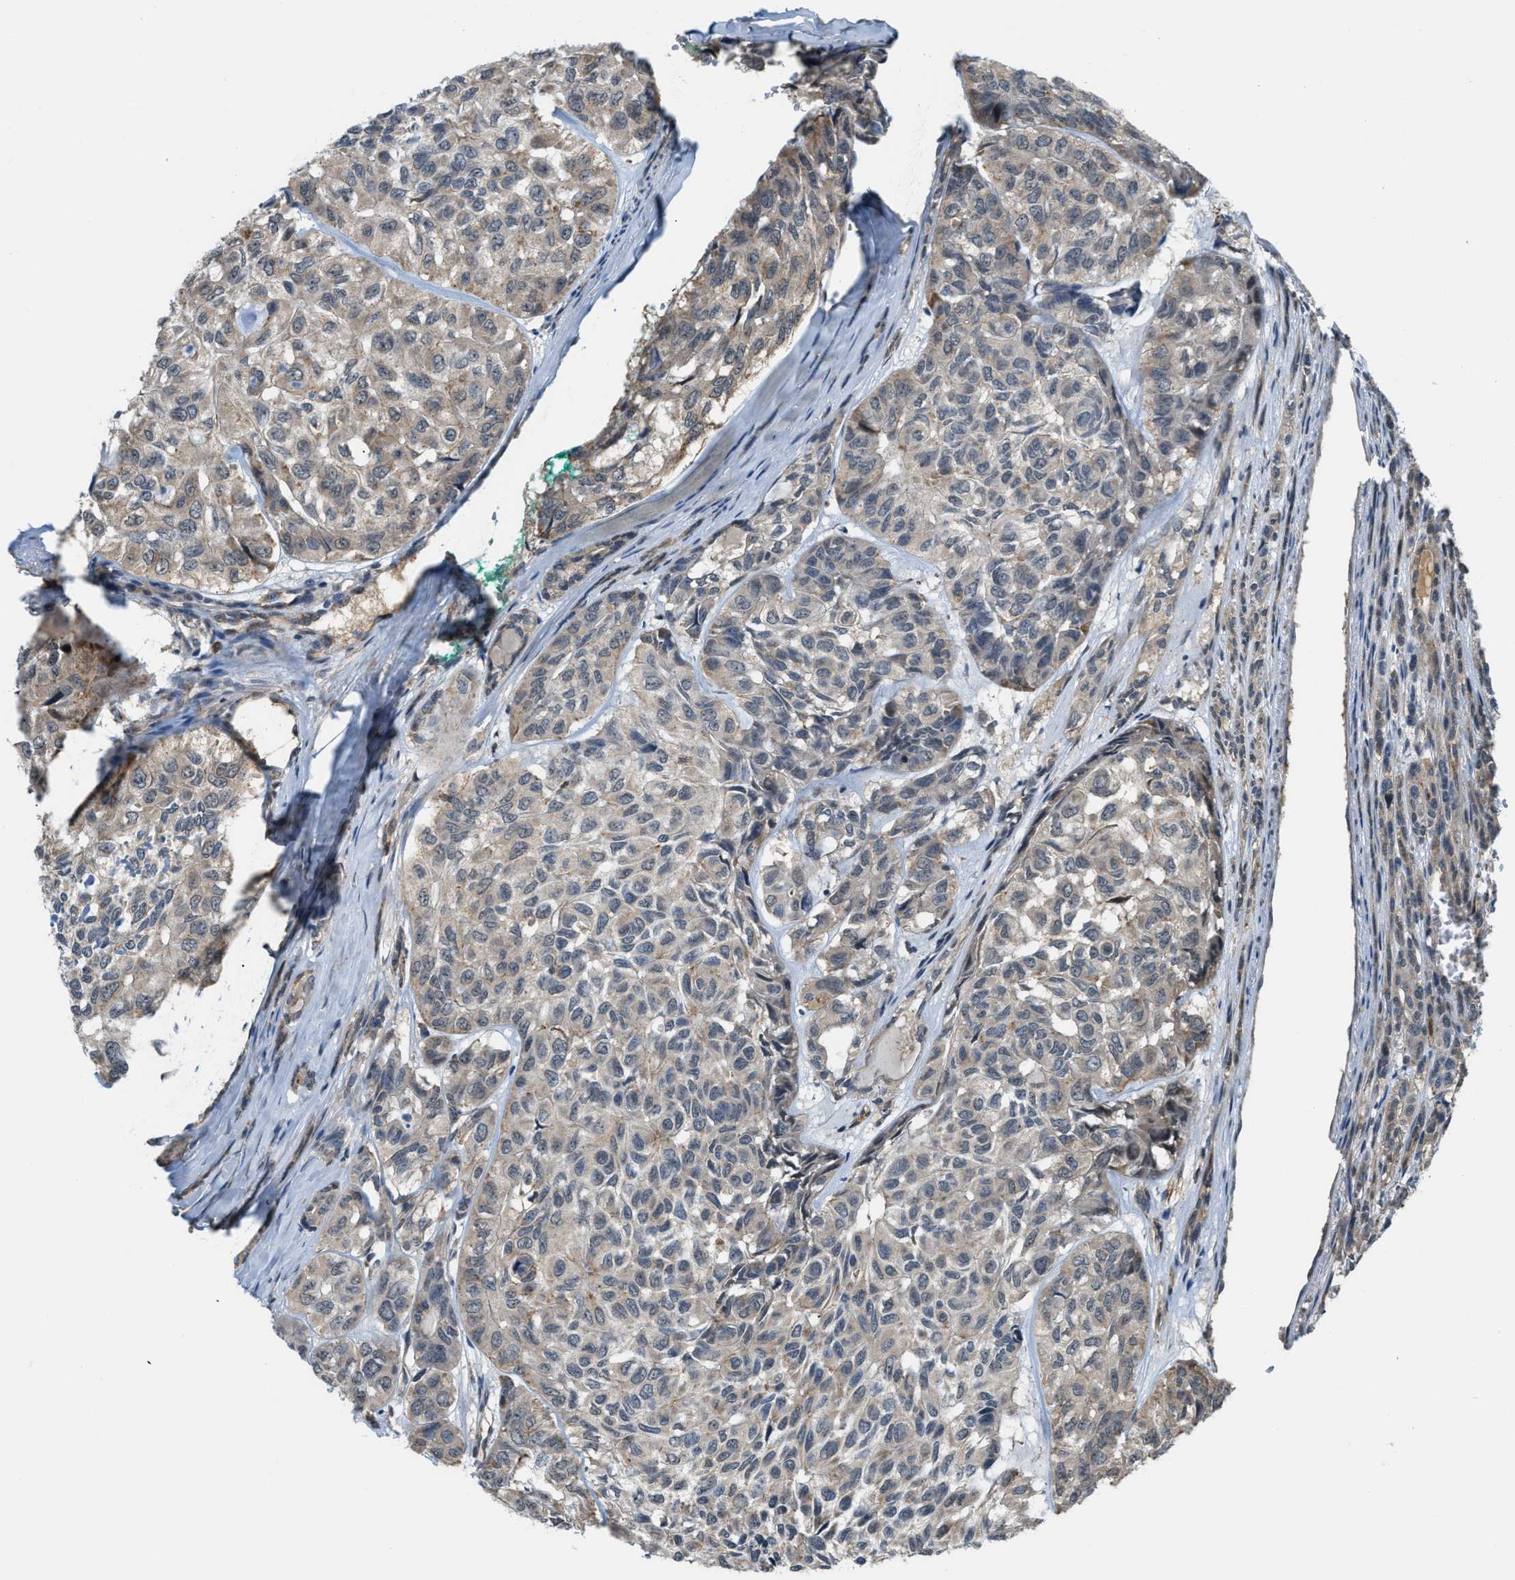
{"staining": {"intensity": "weak", "quantity": ">75%", "location": "cytoplasmic/membranous"}, "tissue": "head and neck cancer", "cell_type": "Tumor cells", "image_type": "cancer", "snomed": [{"axis": "morphology", "description": "Adenocarcinoma, NOS"}, {"axis": "topography", "description": "Salivary gland, NOS"}, {"axis": "topography", "description": "Head-Neck"}], "caption": "Weak cytoplasmic/membranous expression is seen in about >75% of tumor cells in head and neck adenocarcinoma. The staining was performed using DAB, with brown indicating positive protein expression. Nuclei are stained blue with hematoxylin.", "gene": "STARD3NL", "patient": {"sex": "female", "age": 76}}